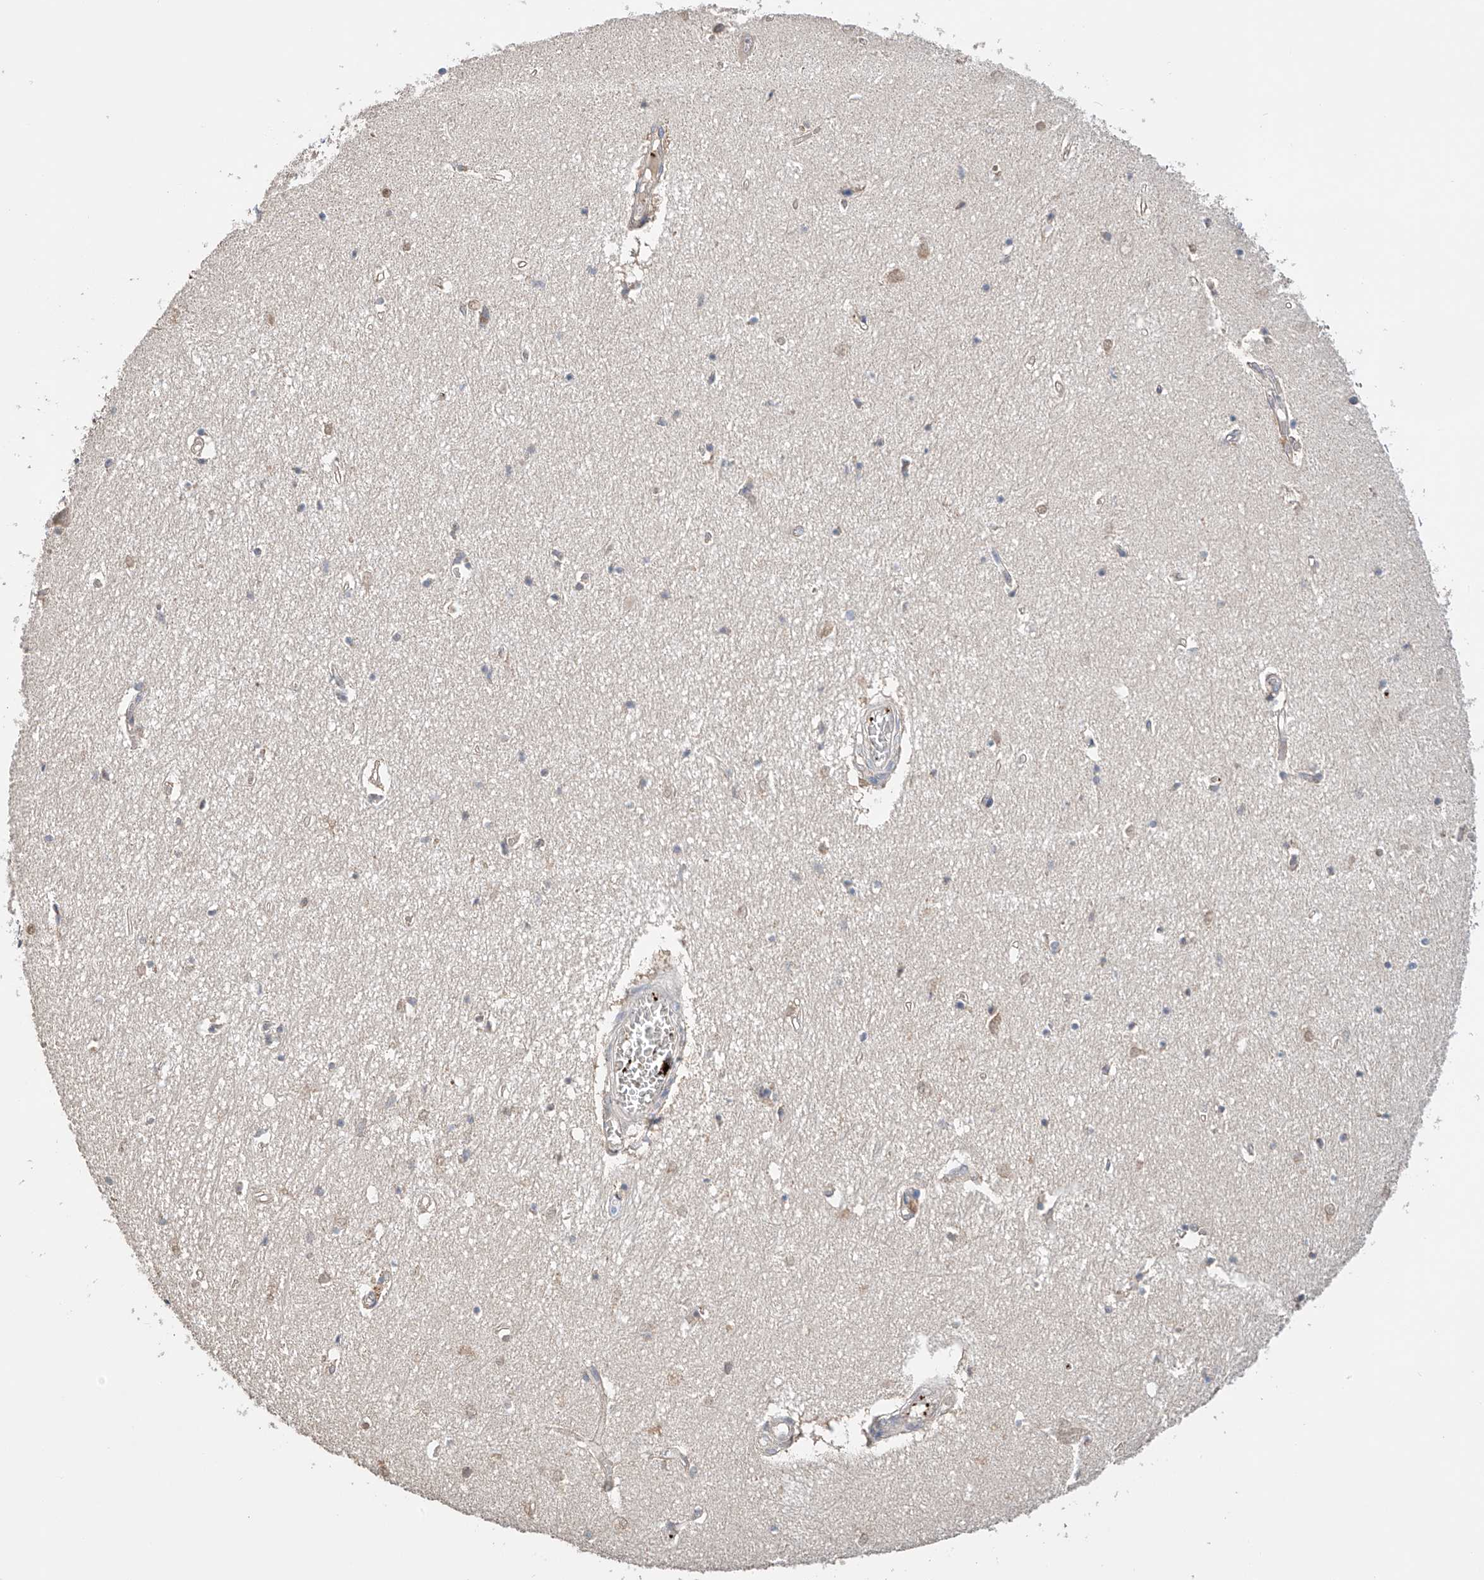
{"staining": {"intensity": "negative", "quantity": "none", "location": "none"}, "tissue": "hippocampus", "cell_type": "Glial cells", "image_type": "normal", "snomed": [{"axis": "morphology", "description": "Normal tissue, NOS"}, {"axis": "topography", "description": "Hippocampus"}], "caption": "Image shows no significant protein expression in glial cells of normal hippocampus. (DAB (3,3'-diaminobenzidine) immunohistochemistry (IHC) with hematoxylin counter stain).", "gene": "ZFHX2", "patient": {"sex": "female", "age": 64}}